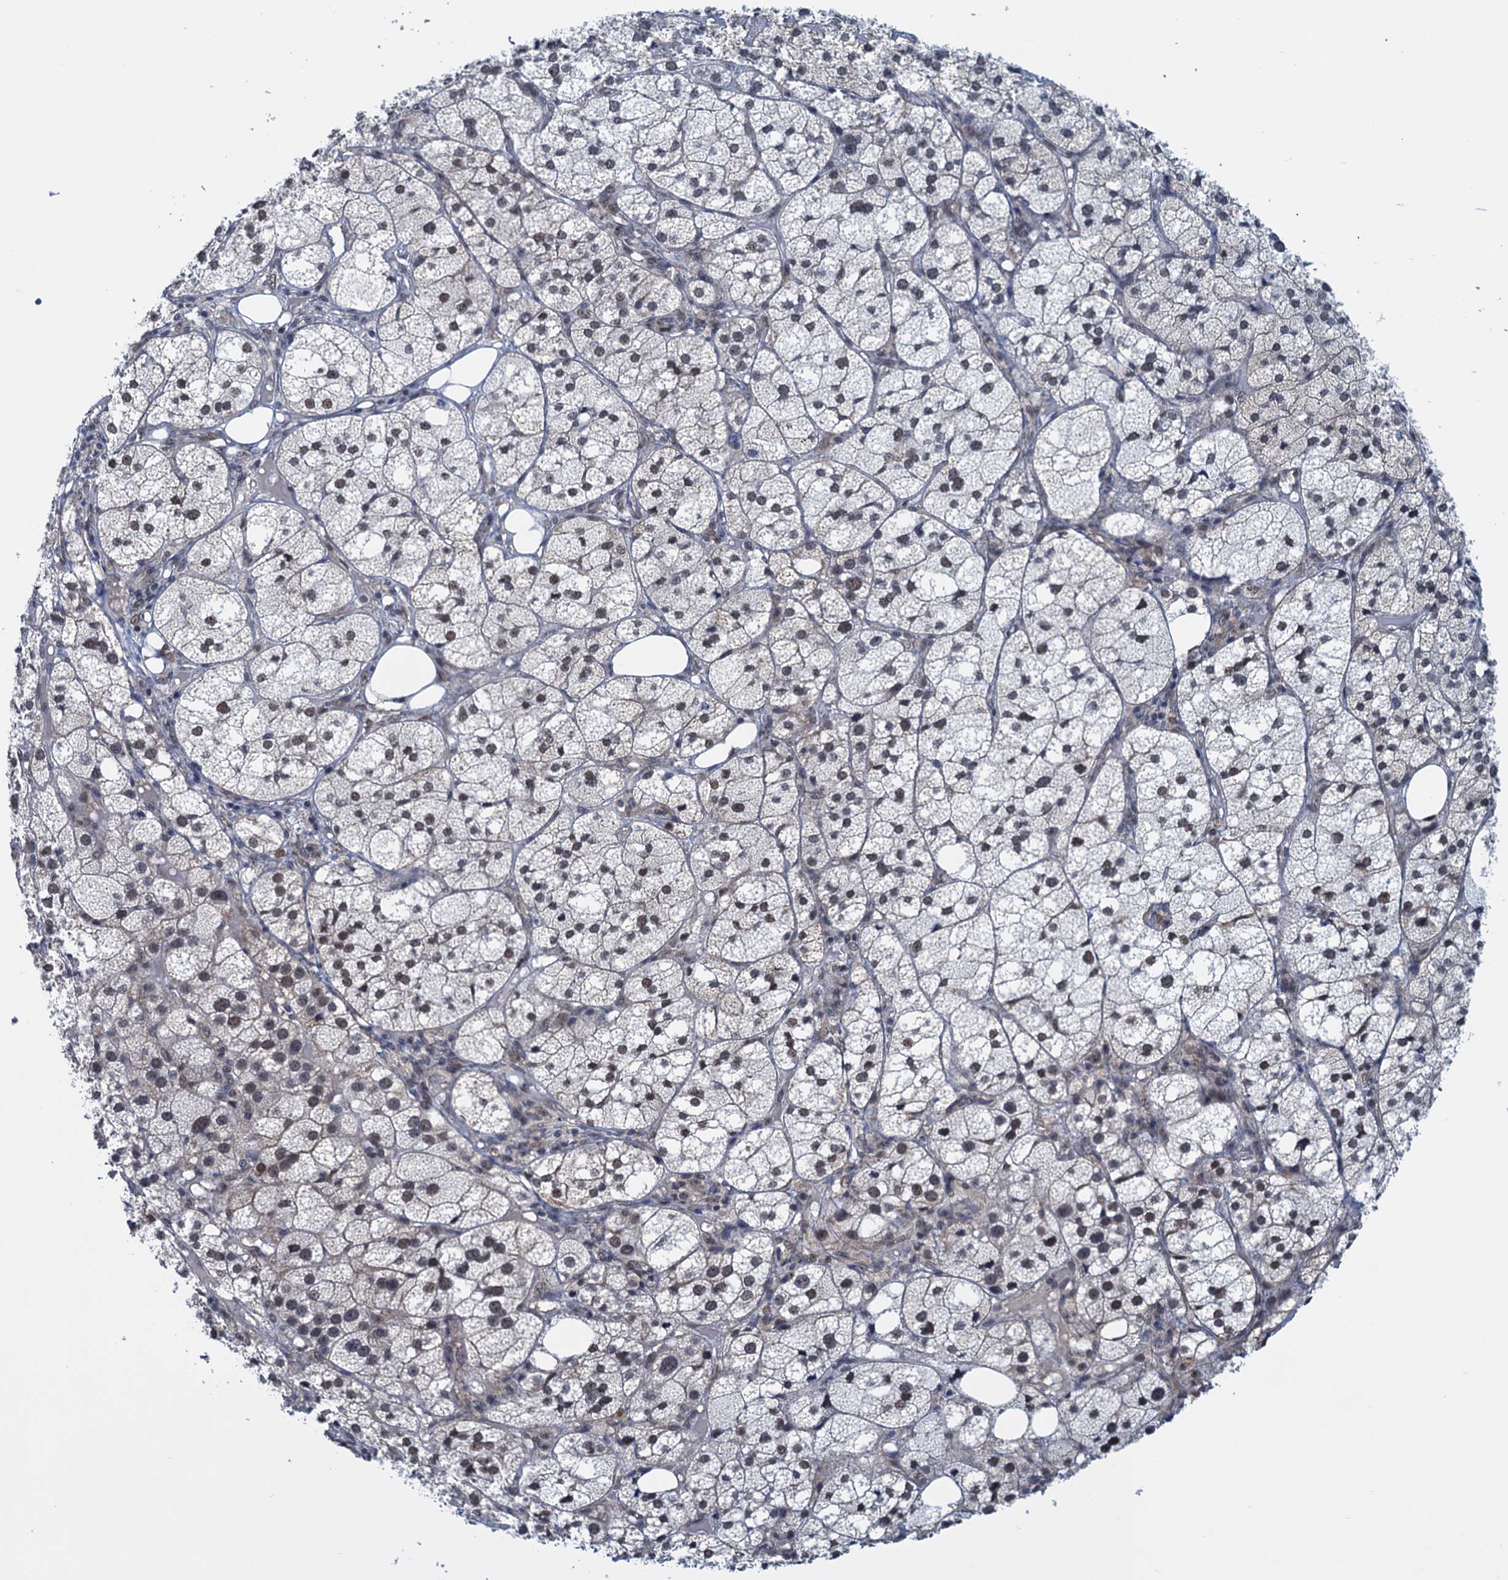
{"staining": {"intensity": "moderate", "quantity": ">75%", "location": "nuclear"}, "tissue": "adrenal gland", "cell_type": "Glandular cells", "image_type": "normal", "snomed": [{"axis": "morphology", "description": "Normal tissue, NOS"}, {"axis": "topography", "description": "Adrenal gland"}], "caption": "The micrograph exhibits immunohistochemical staining of normal adrenal gland. There is moderate nuclear positivity is seen in about >75% of glandular cells.", "gene": "SAE1", "patient": {"sex": "female", "age": 61}}